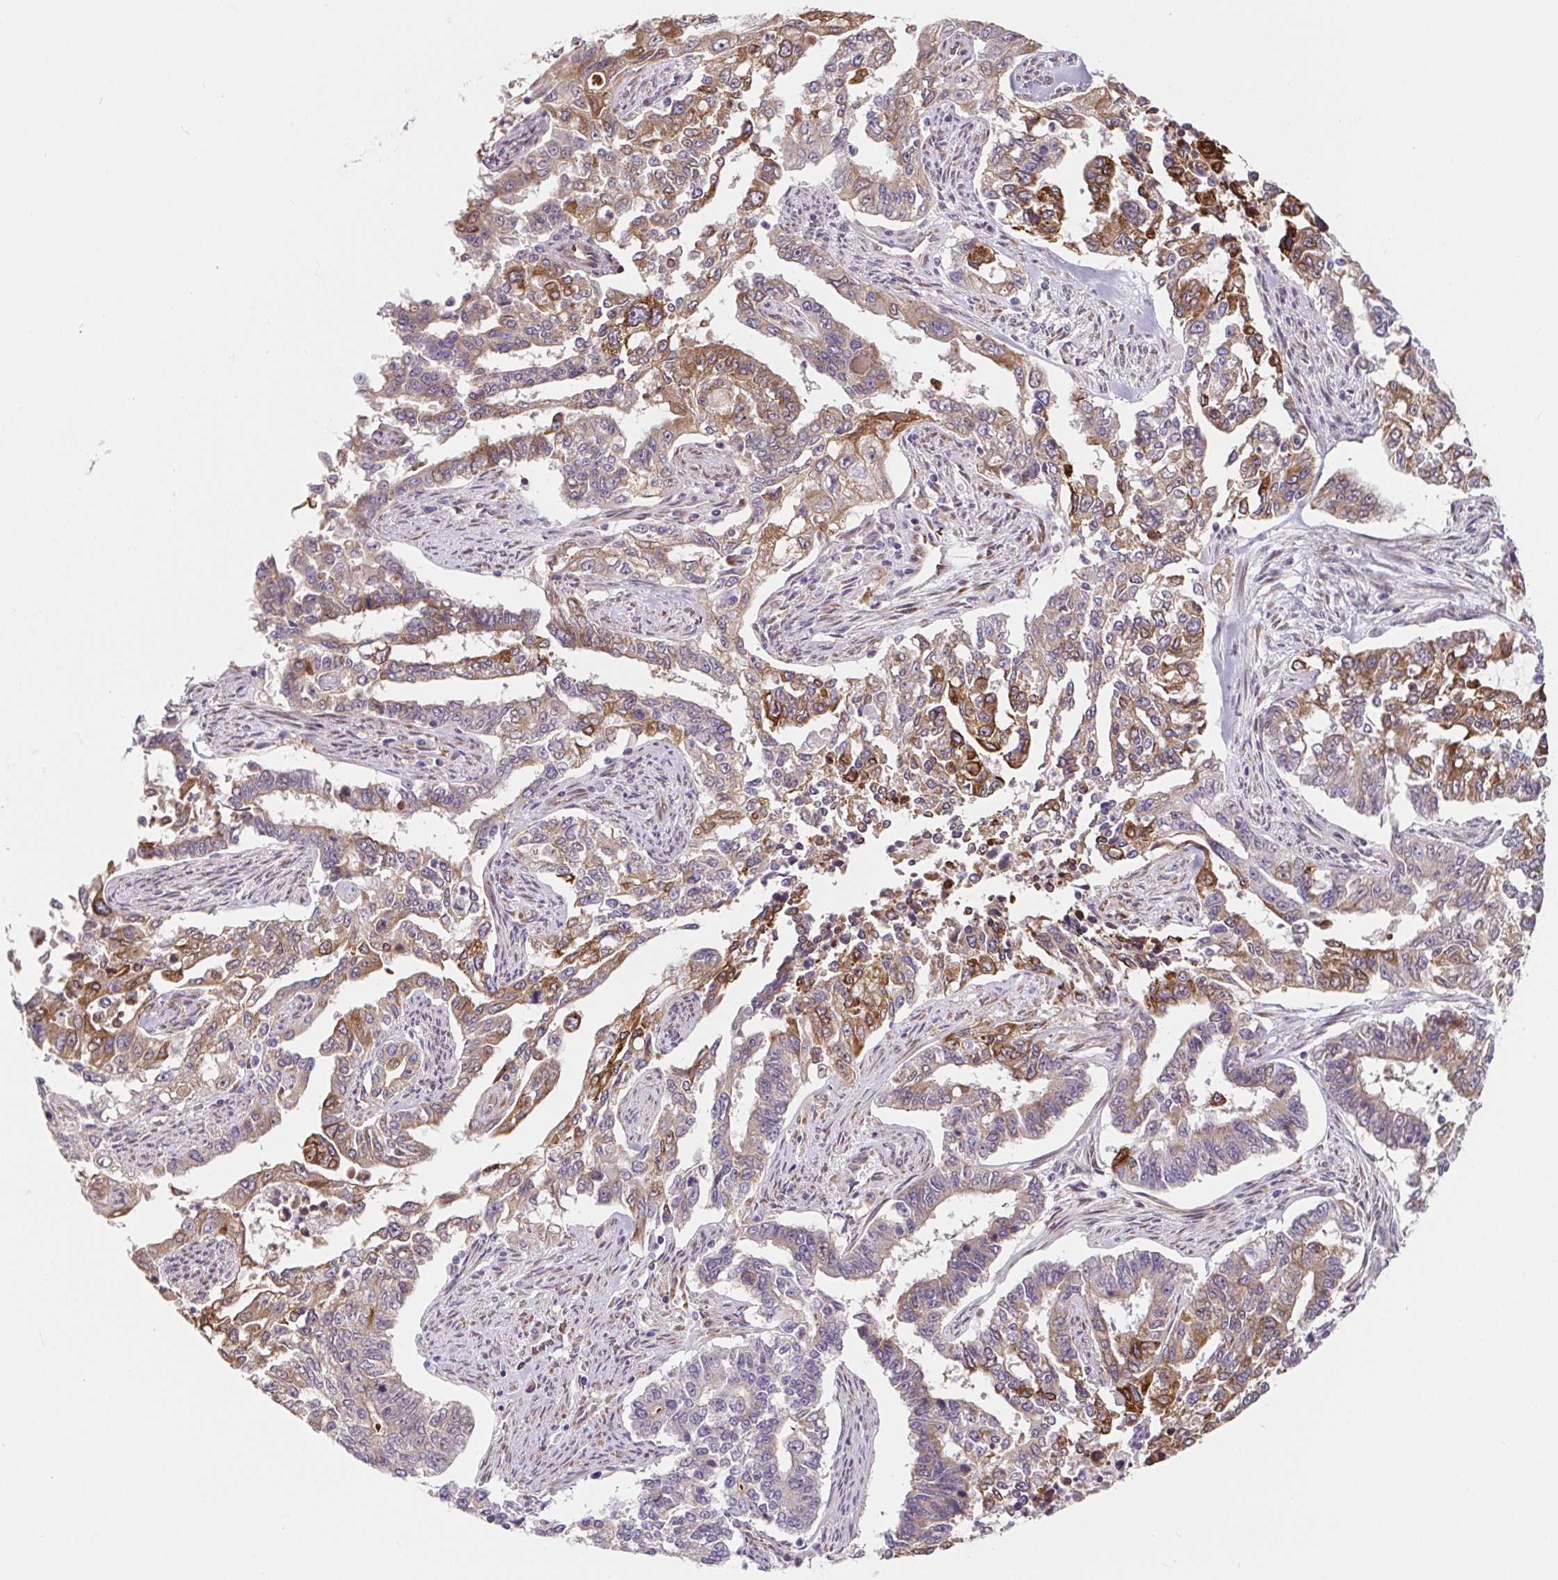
{"staining": {"intensity": "moderate", "quantity": "25%-75%", "location": "cytoplasmic/membranous"}, "tissue": "endometrial cancer", "cell_type": "Tumor cells", "image_type": "cancer", "snomed": [{"axis": "morphology", "description": "Adenocarcinoma, NOS"}, {"axis": "topography", "description": "Uterus"}], "caption": "About 25%-75% of tumor cells in human endometrial cancer display moderate cytoplasmic/membranous protein staining as visualized by brown immunohistochemical staining.", "gene": "LYPD5", "patient": {"sex": "female", "age": 59}}